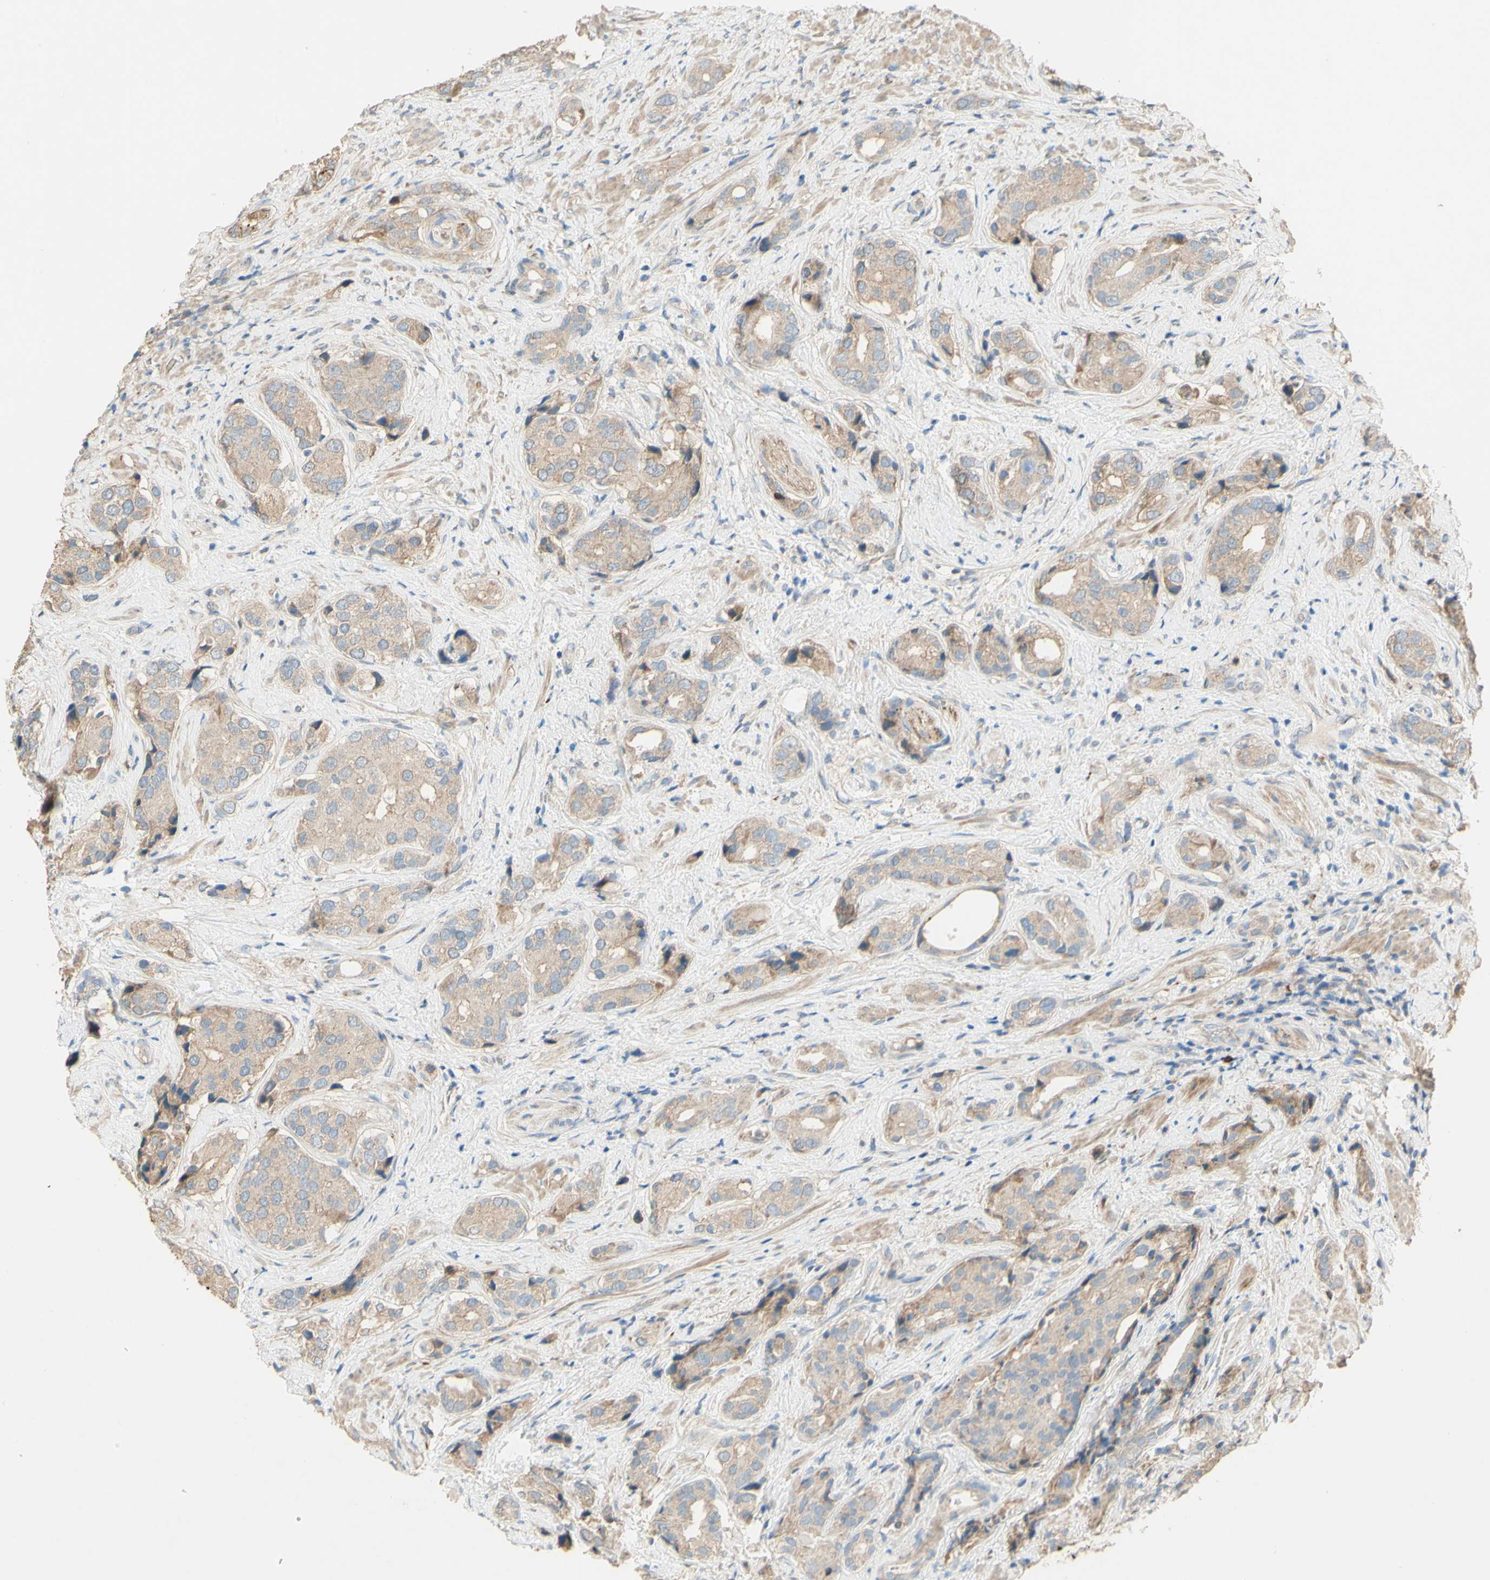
{"staining": {"intensity": "weak", "quantity": ">75%", "location": "cytoplasmic/membranous"}, "tissue": "prostate cancer", "cell_type": "Tumor cells", "image_type": "cancer", "snomed": [{"axis": "morphology", "description": "Adenocarcinoma, High grade"}, {"axis": "topography", "description": "Prostate"}], "caption": "Protein staining of prostate adenocarcinoma (high-grade) tissue exhibits weak cytoplasmic/membranous expression in approximately >75% of tumor cells.", "gene": "DKK3", "patient": {"sex": "male", "age": 71}}